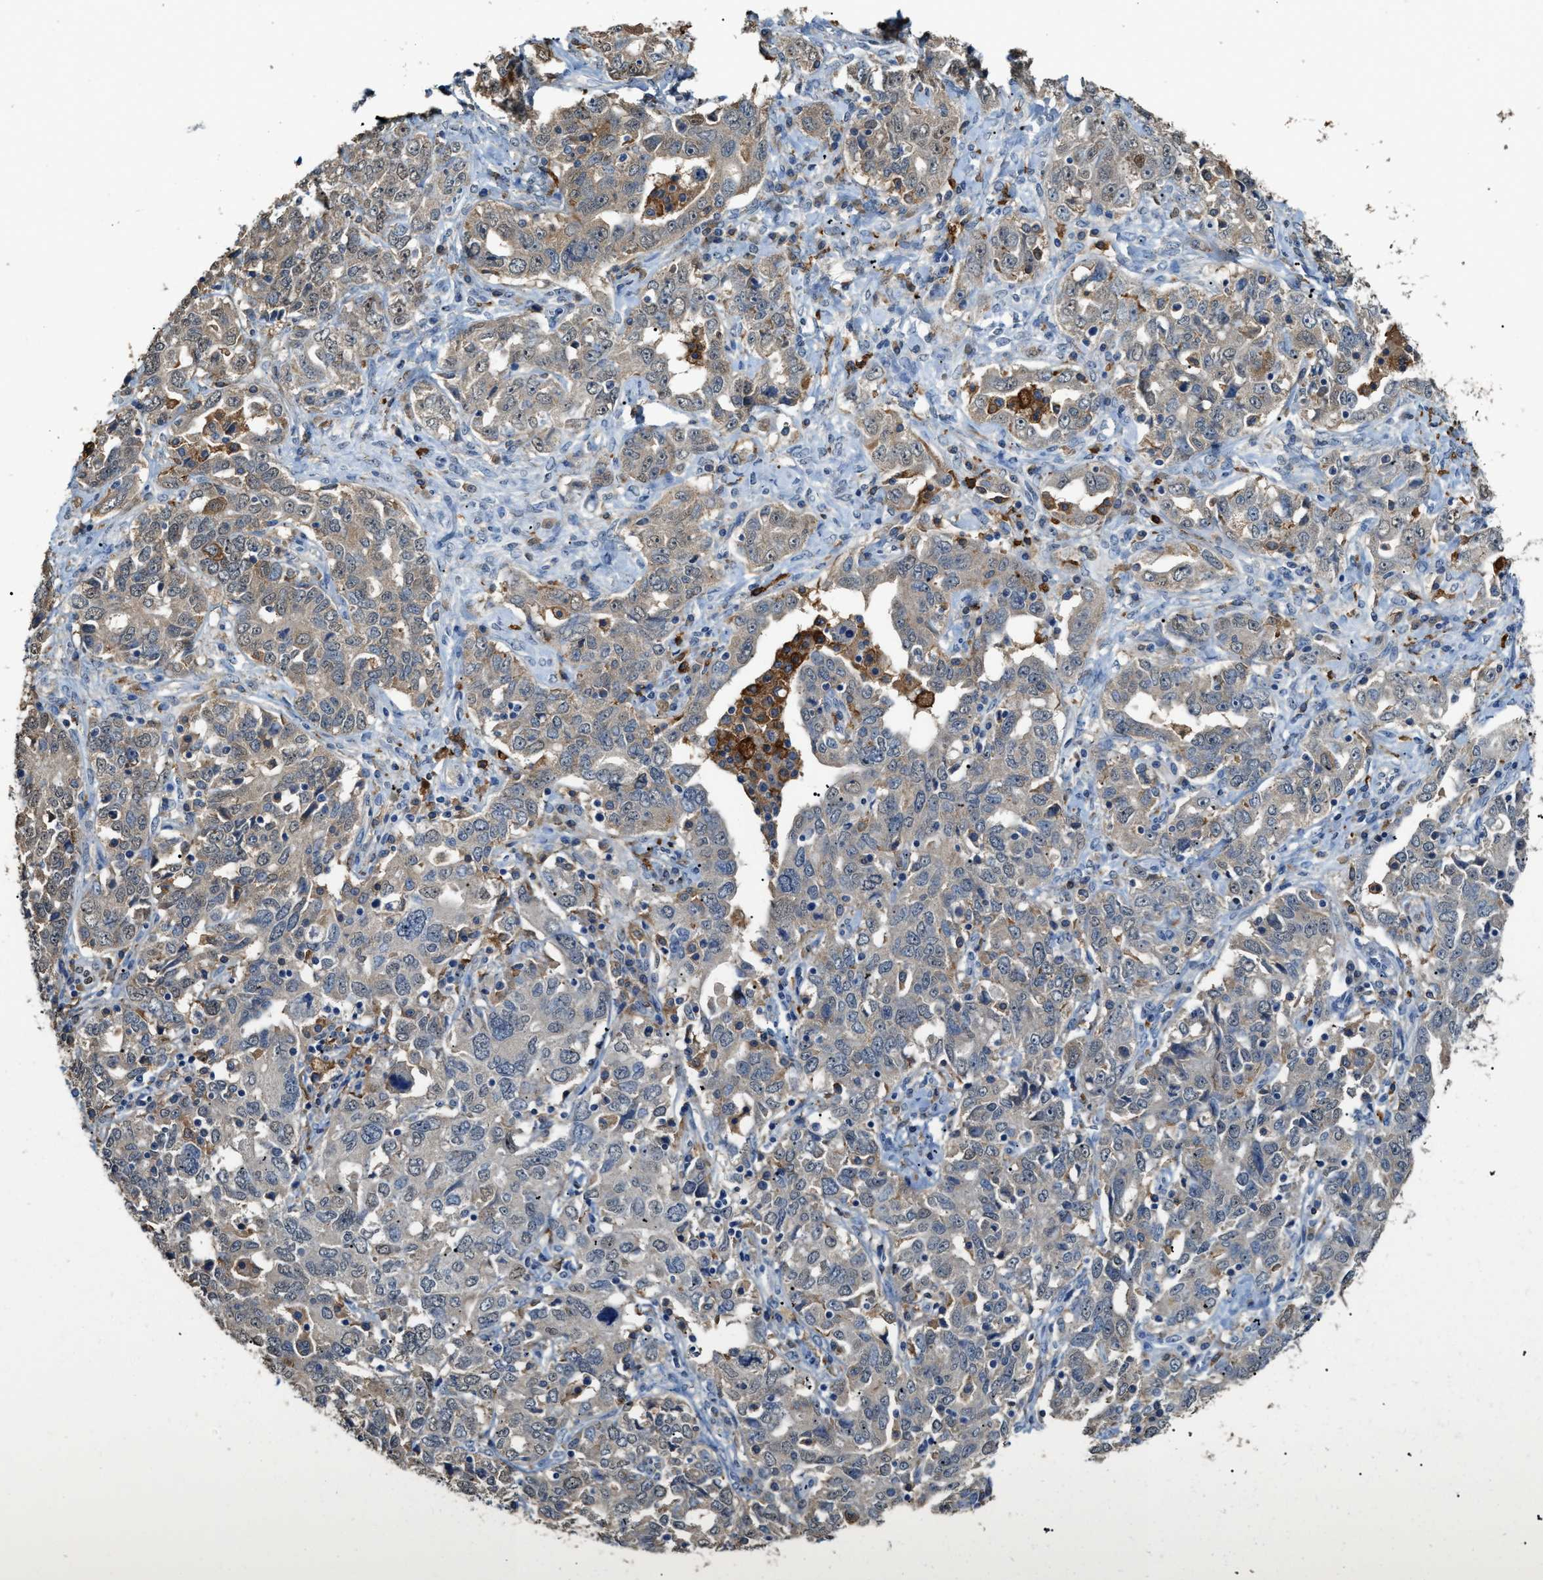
{"staining": {"intensity": "weak", "quantity": "25%-75%", "location": "cytoplasmic/membranous"}, "tissue": "ovarian cancer", "cell_type": "Tumor cells", "image_type": "cancer", "snomed": [{"axis": "morphology", "description": "Carcinoma, endometroid"}, {"axis": "topography", "description": "Ovary"}], "caption": "Tumor cells reveal low levels of weak cytoplasmic/membranous staining in approximately 25%-75% of cells in ovarian endometroid carcinoma. (DAB (3,3'-diaminobenzidine) IHC, brown staining for protein, blue staining for nuclei).", "gene": "GCN1", "patient": {"sex": "female", "age": 62}}